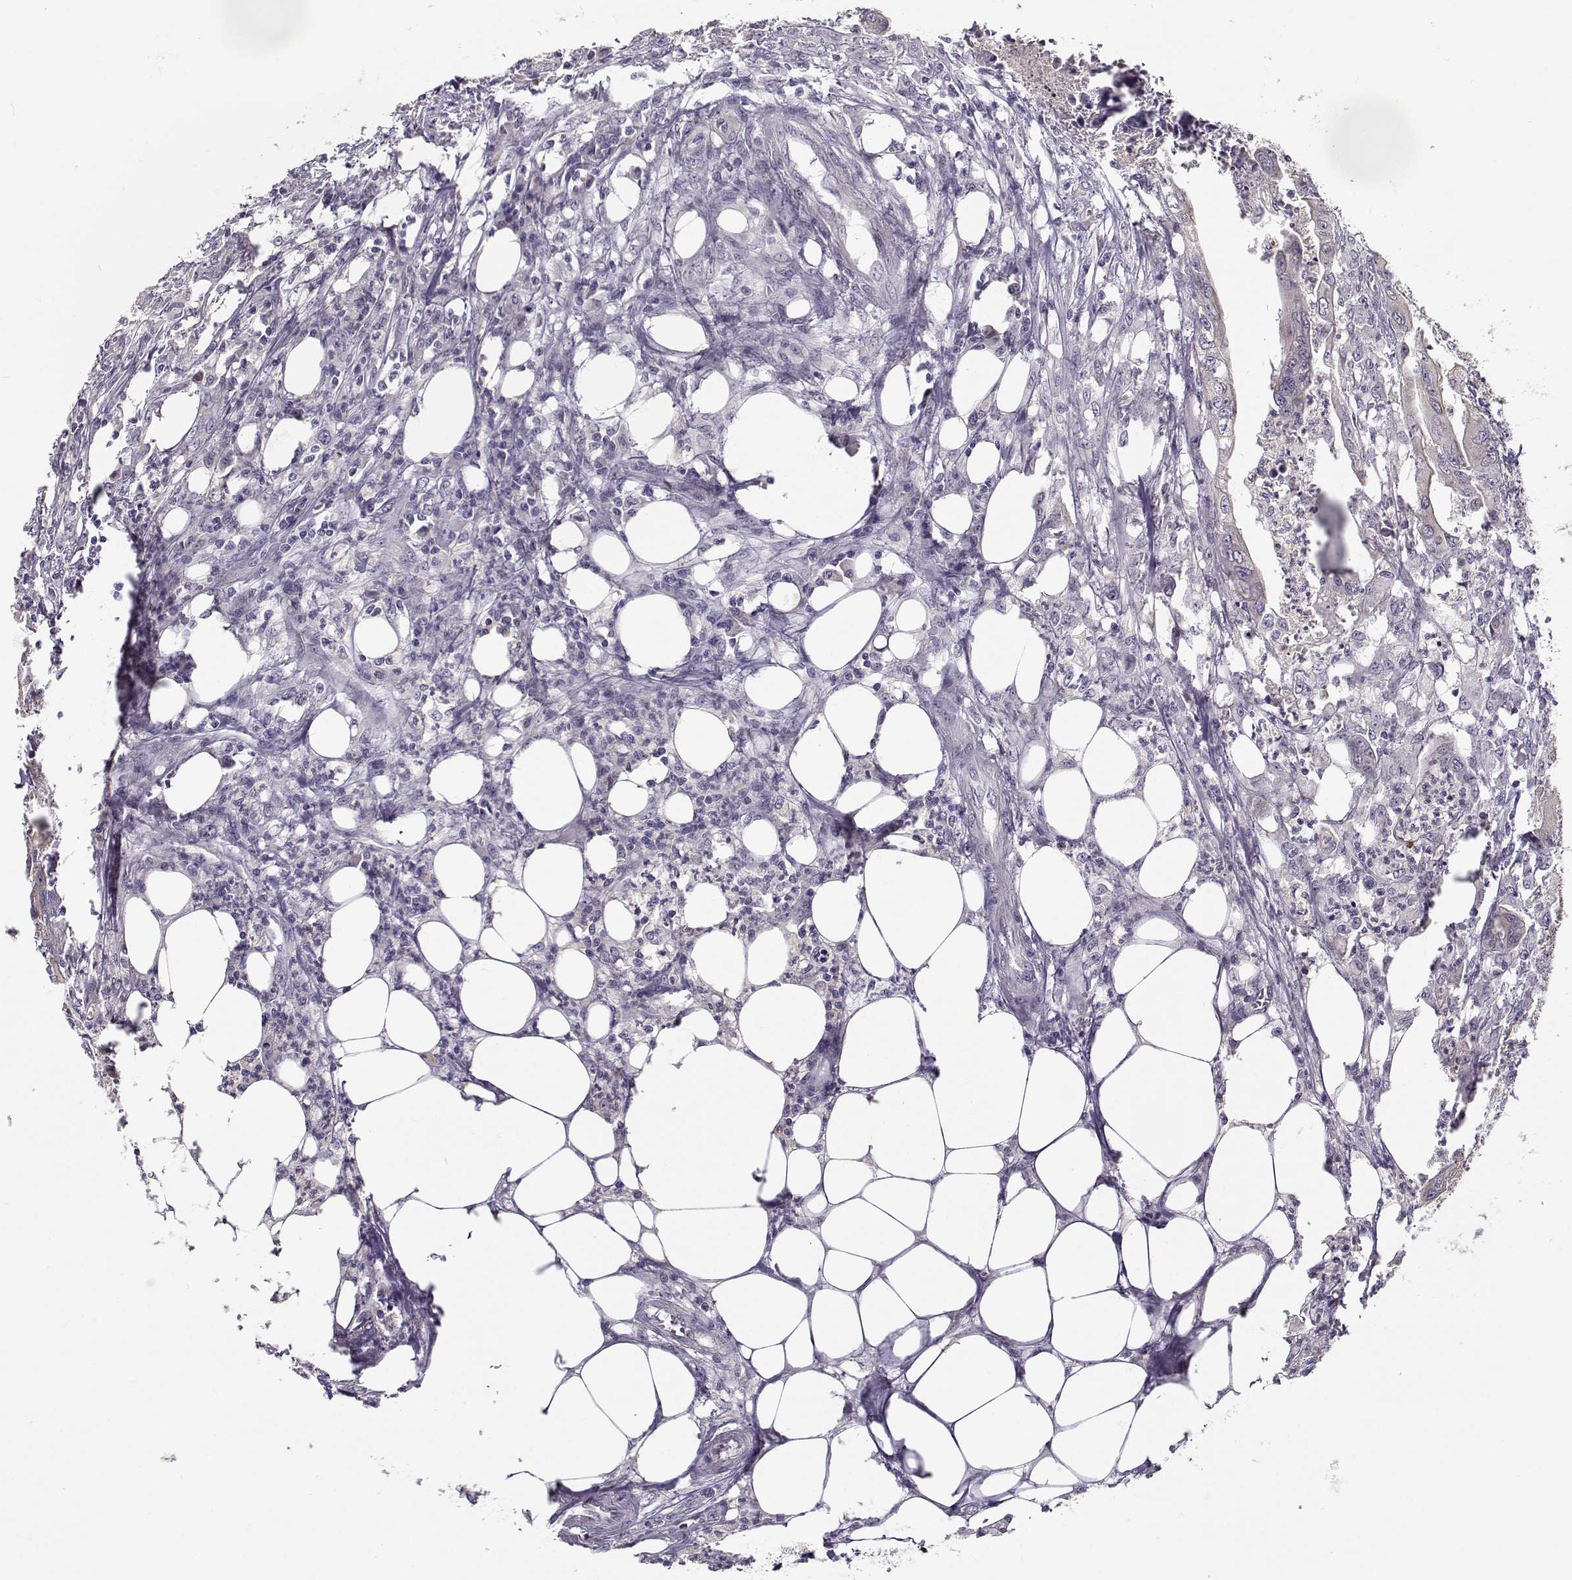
{"staining": {"intensity": "weak", "quantity": "25%-75%", "location": "cytoplasmic/membranous"}, "tissue": "colorectal cancer", "cell_type": "Tumor cells", "image_type": "cancer", "snomed": [{"axis": "morphology", "description": "Adenocarcinoma, NOS"}, {"axis": "topography", "description": "Colon"}], "caption": "The image reveals staining of adenocarcinoma (colorectal), revealing weak cytoplasmic/membranous protein staining (brown color) within tumor cells.", "gene": "TMEM145", "patient": {"sex": "male", "age": 84}}